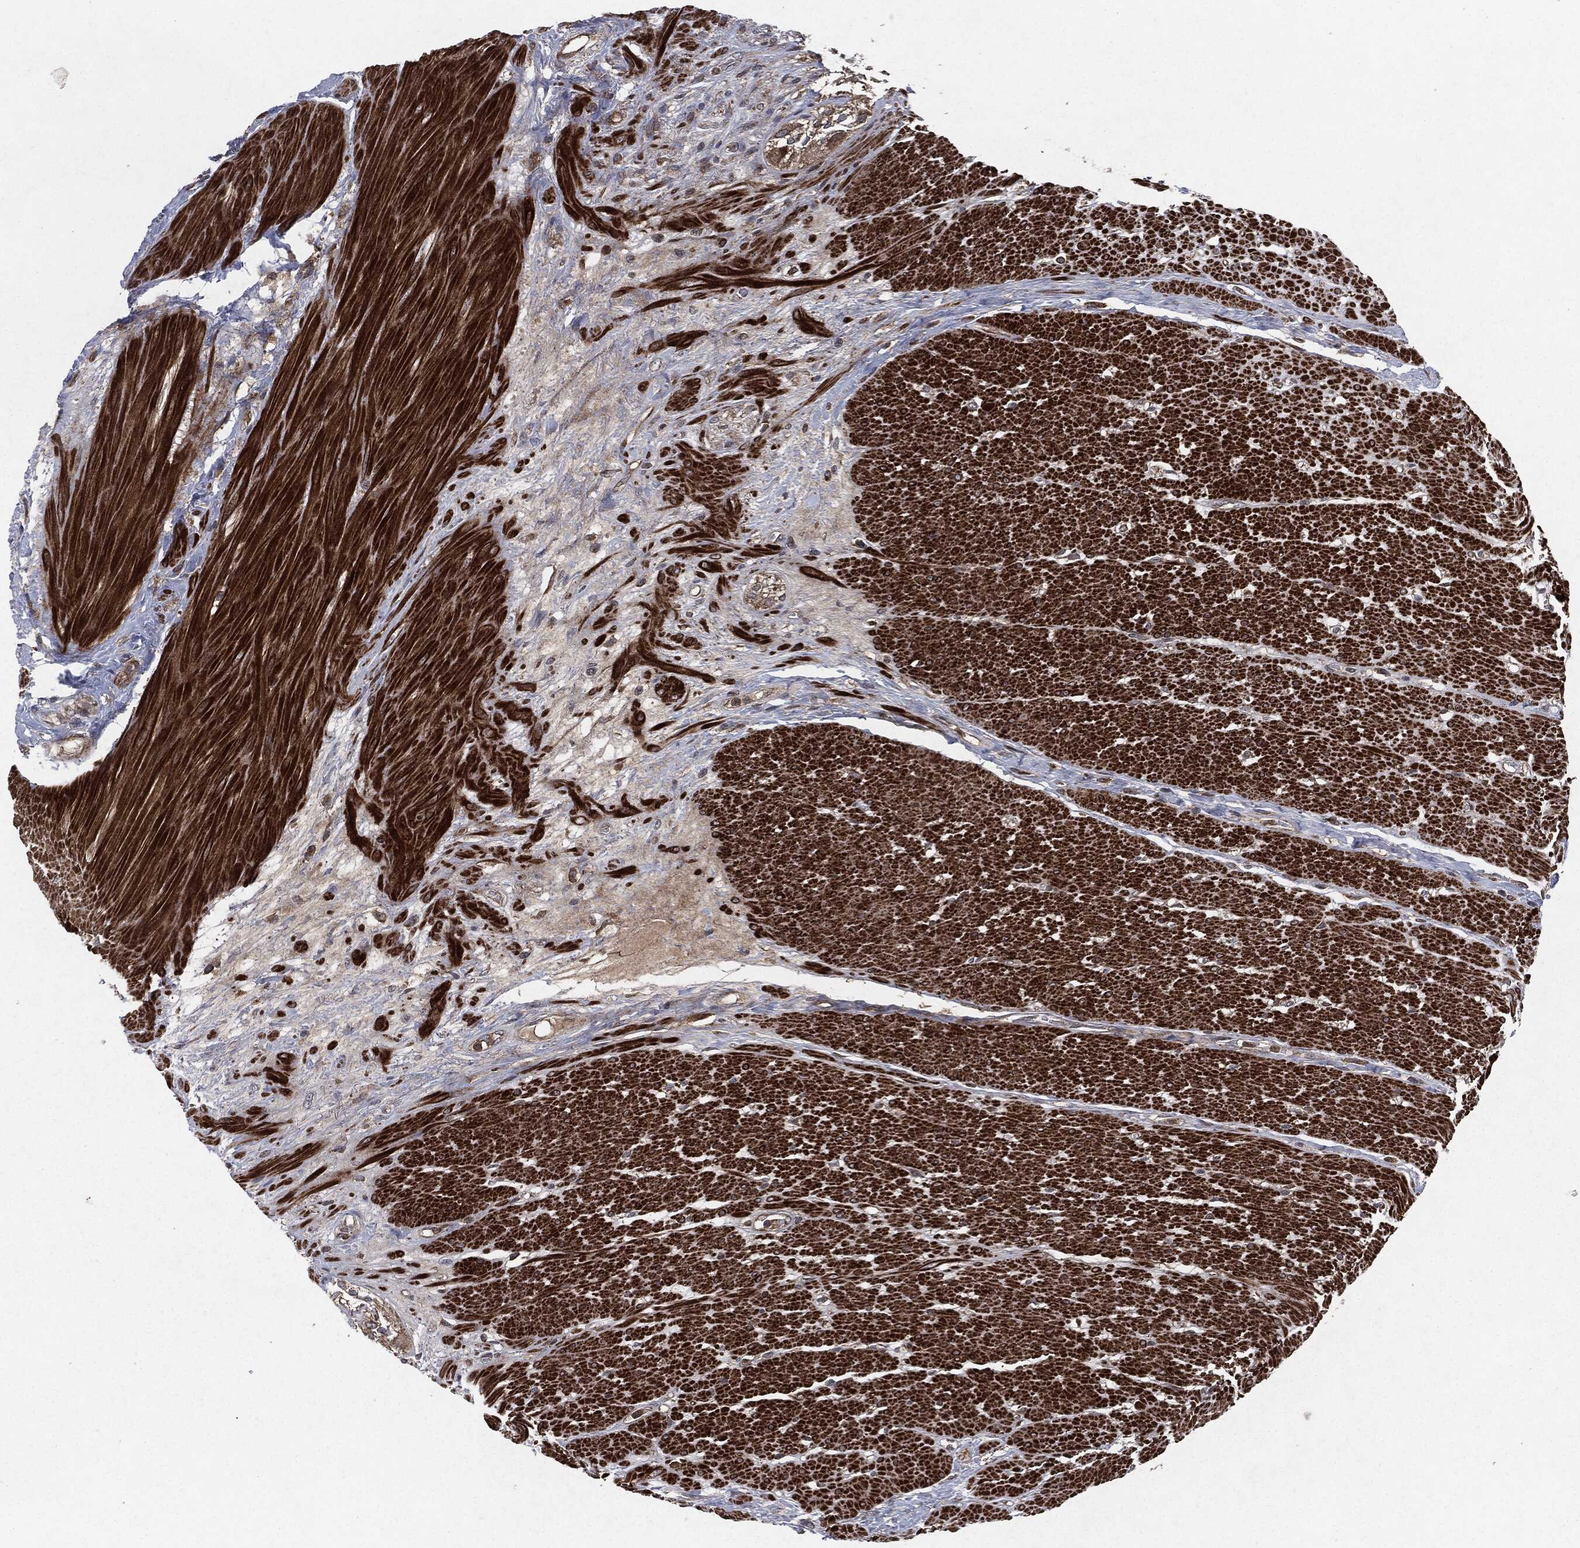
{"staining": {"intensity": "strong", "quantity": ">75%", "location": "cytoplasmic/membranous"}, "tissue": "smooth muscle", "cell_type": "Smooth muscle cells", "image_type": "normal", "snomed": [{"axis": "morphology", "description": "Normal tissue, NOS"}, {"axis": "topography", "description": "Soft tissue"}, {"axis": "topography", "description": "Smooth muscle"}], "caption": "Smooth muscle cells exhibit high levels of strong cytoplasmic/membranous expression in about >75% of cells in unremarkable human smooth muscle.", "gene": "RAF1", "patient": {"sex": "male", "age": 72}}